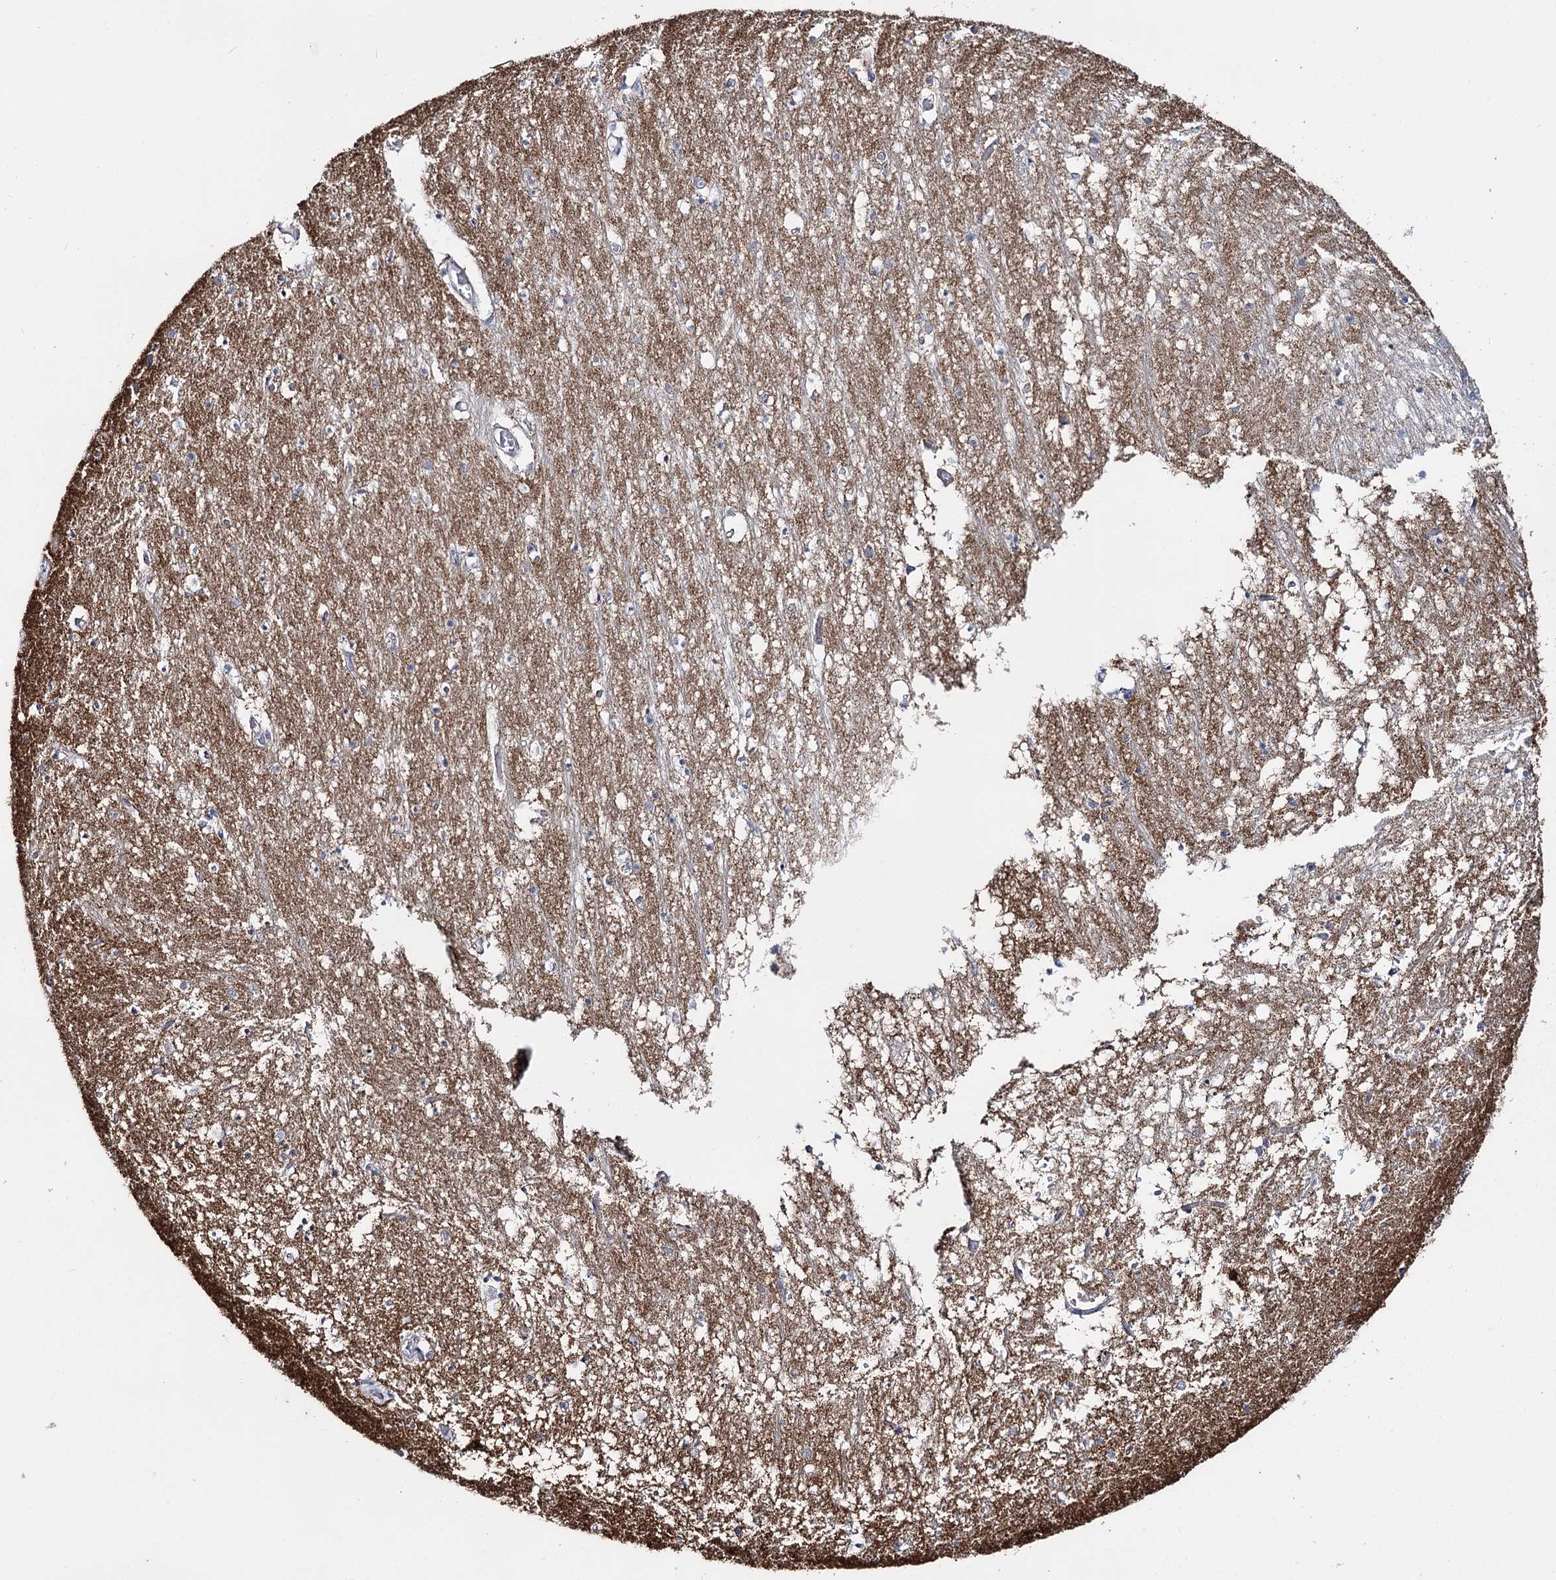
{"staining": {"intensity": "negative", "quantity": "none", "location": "none"}, "tissue": "hippocampus", "cell_type": "Glial cells", "image_type": "normal", "snomed": [{"axis": "morphology", "description": "Normal tissue, NOS"}, {"axis": "topography", "description": "Hippocampus"}], "caption": "This is an immunohistochemistry image of benign hippocampus. There is no positivity in glial cells.", "gene": "SUOX", "patient": {"sex": "male", "age": 70}}